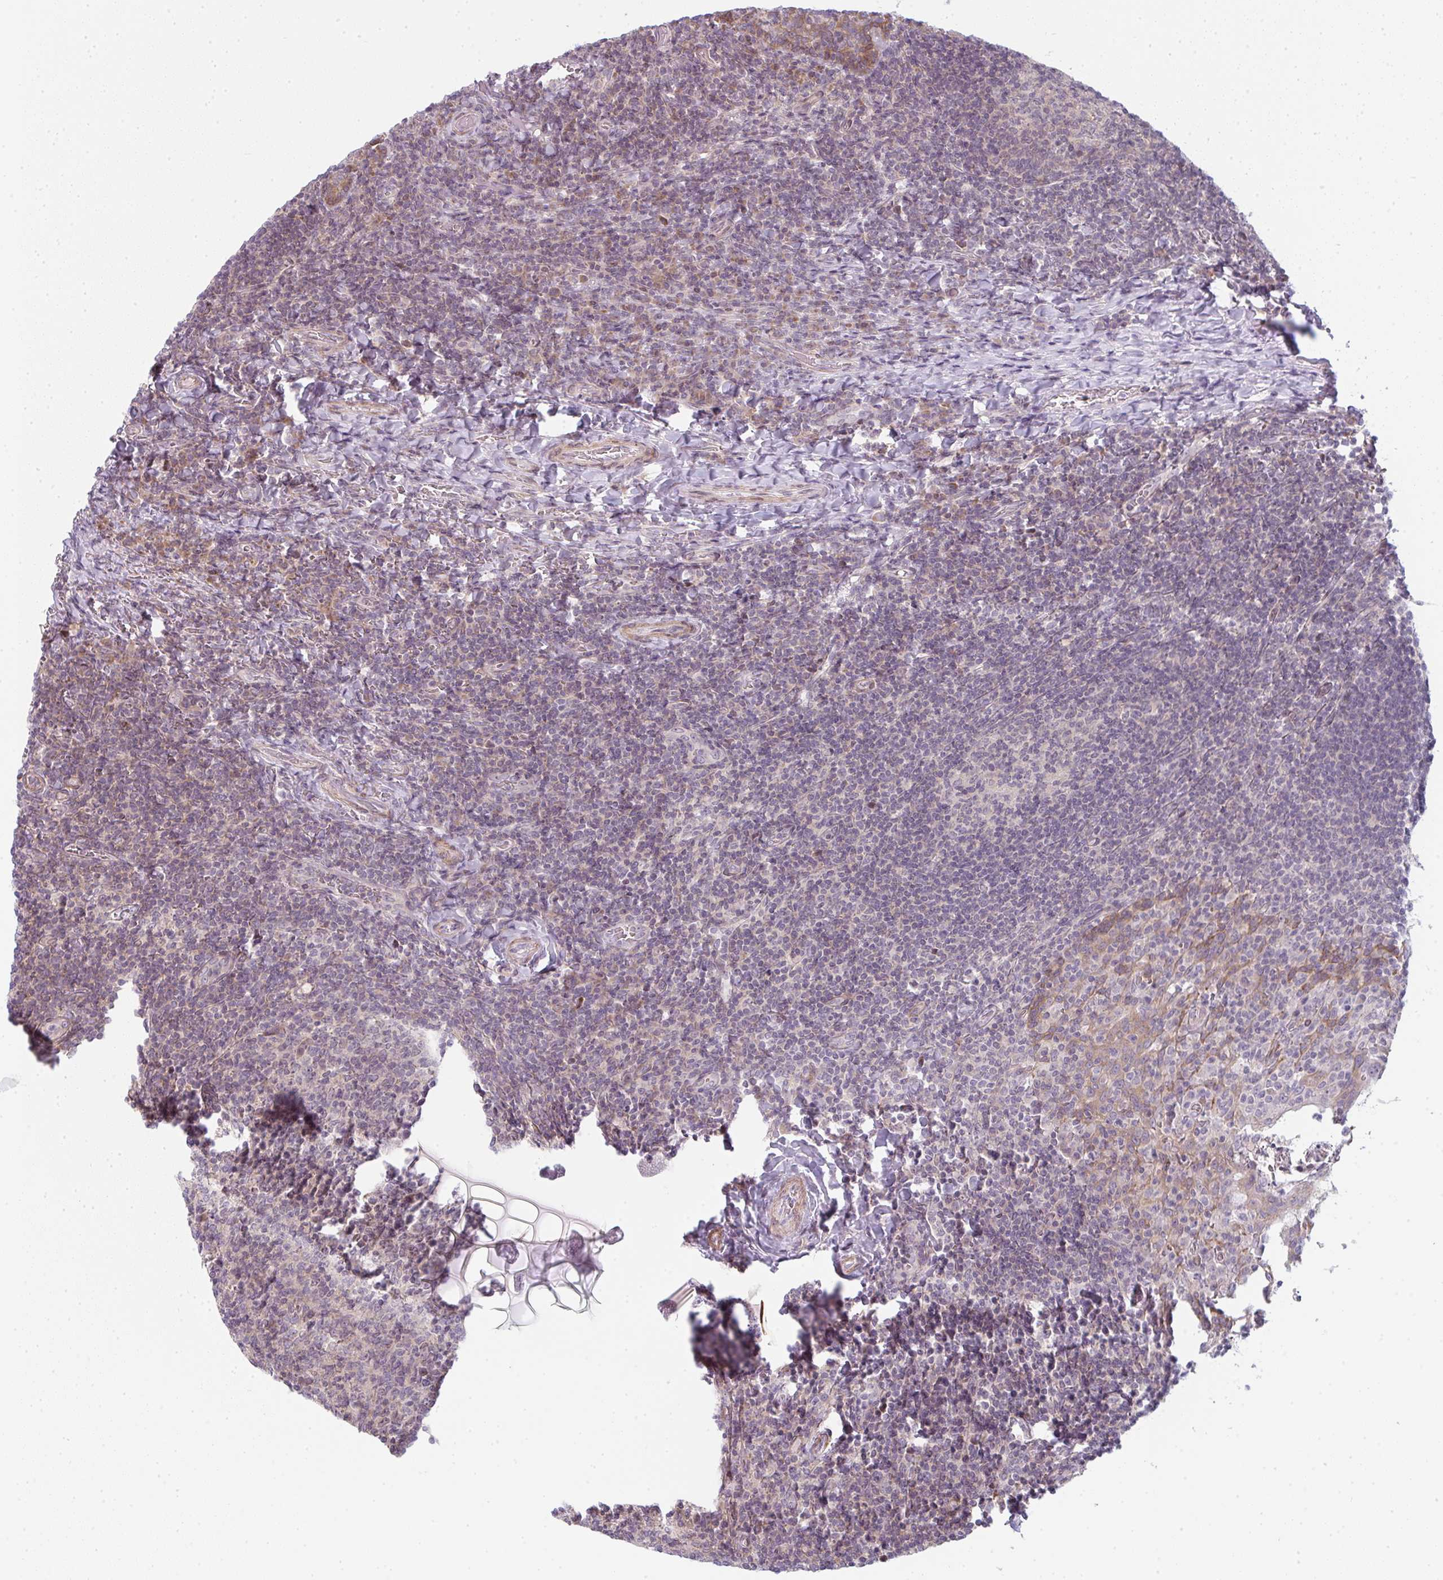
{"staining": {"intensity": "negative", "quantity": "none", "location": "none"}, "tissue": "tonsil", "cell_type": "Germinal center cells", "image_type": "normal", "snomed": [{"axis": "morphology", "description": "Normal tissue, NOS"}, {"axis": "topography", "description": "Tonsil"}], "caption": "High magnification brightfield microscopy of benign tonsil stained with DAB (brown) and counterstained with hematoxylin (blue): germinal center cells show no significant expression. (Brightfield microscopy of DAB immunohistochemistry (IHC) at high magnification).", "gene": "TMEM237", "patient": {"sex": "female", "age": 10}}